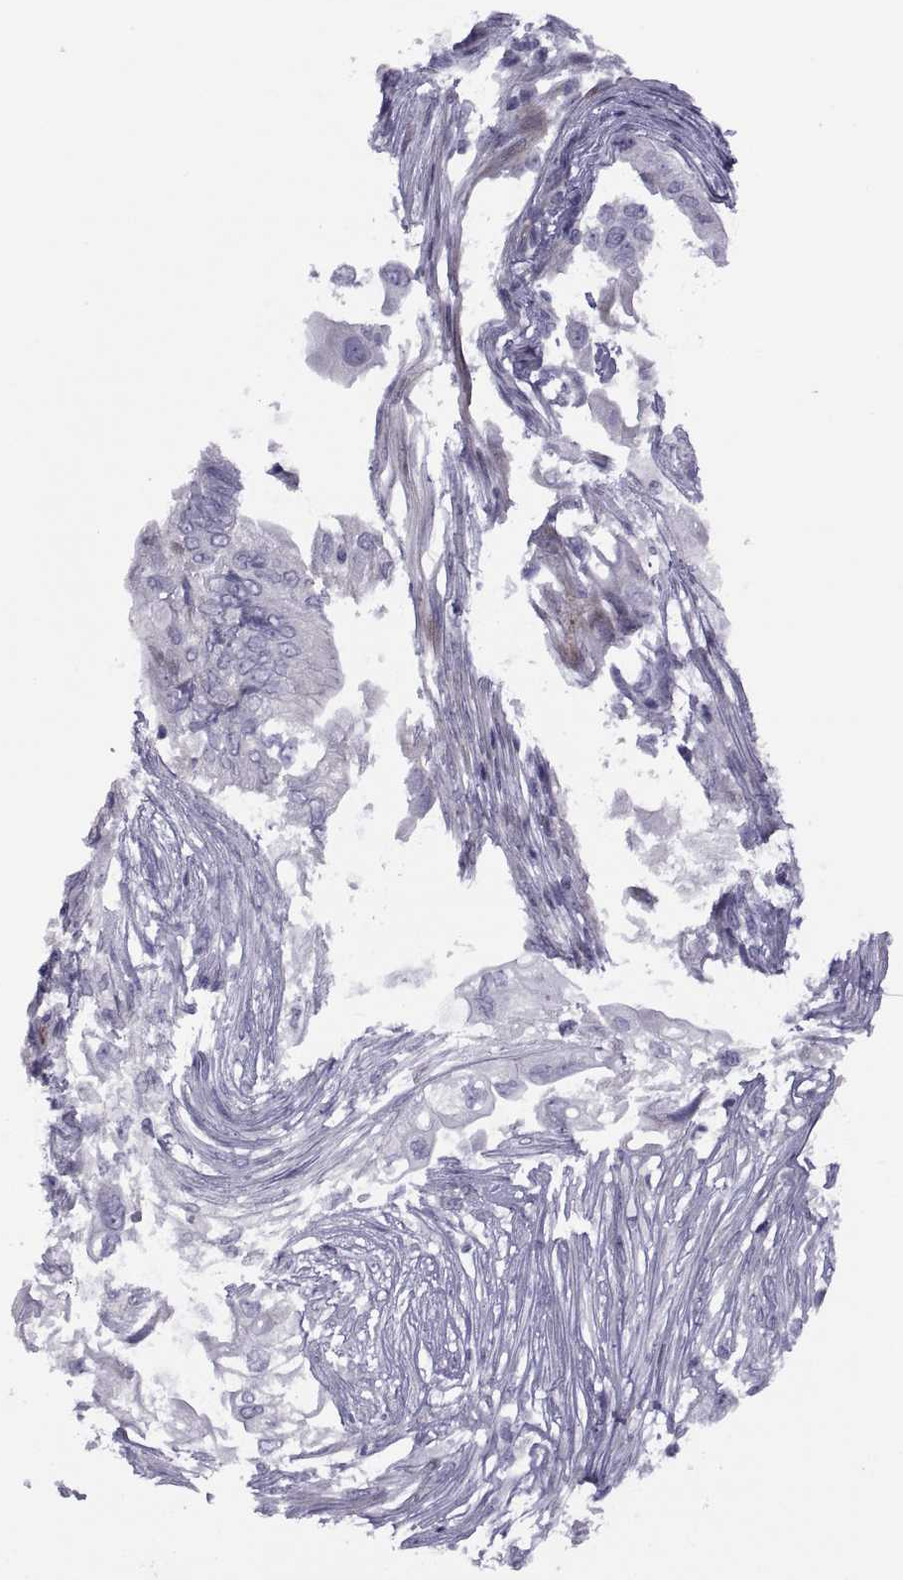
{"staining": {"intensity": "negative", "quantity": "none", "location": "none"}, "tissue": "pancreatic cancer", "cell_type": "Tumor cells", "image_type": "cancer", "snomed": [{"axis": "morphology", "description": "Adenocarcinoma, NOS"}, {"axis": "topography", "description": "Pancreas"}], "caption": "Immunohistochemistry histopathology image of human pancreatic adenocarcinoma stained for a protein (brown), which demonstrates no positivity in tumor cells. (DAB (3,3'-diaminobenzidine) immunohistochemistry (IHC), high magnification).", "gene": "TMEM158", "patient": {"sex": "female", "age": 72}}